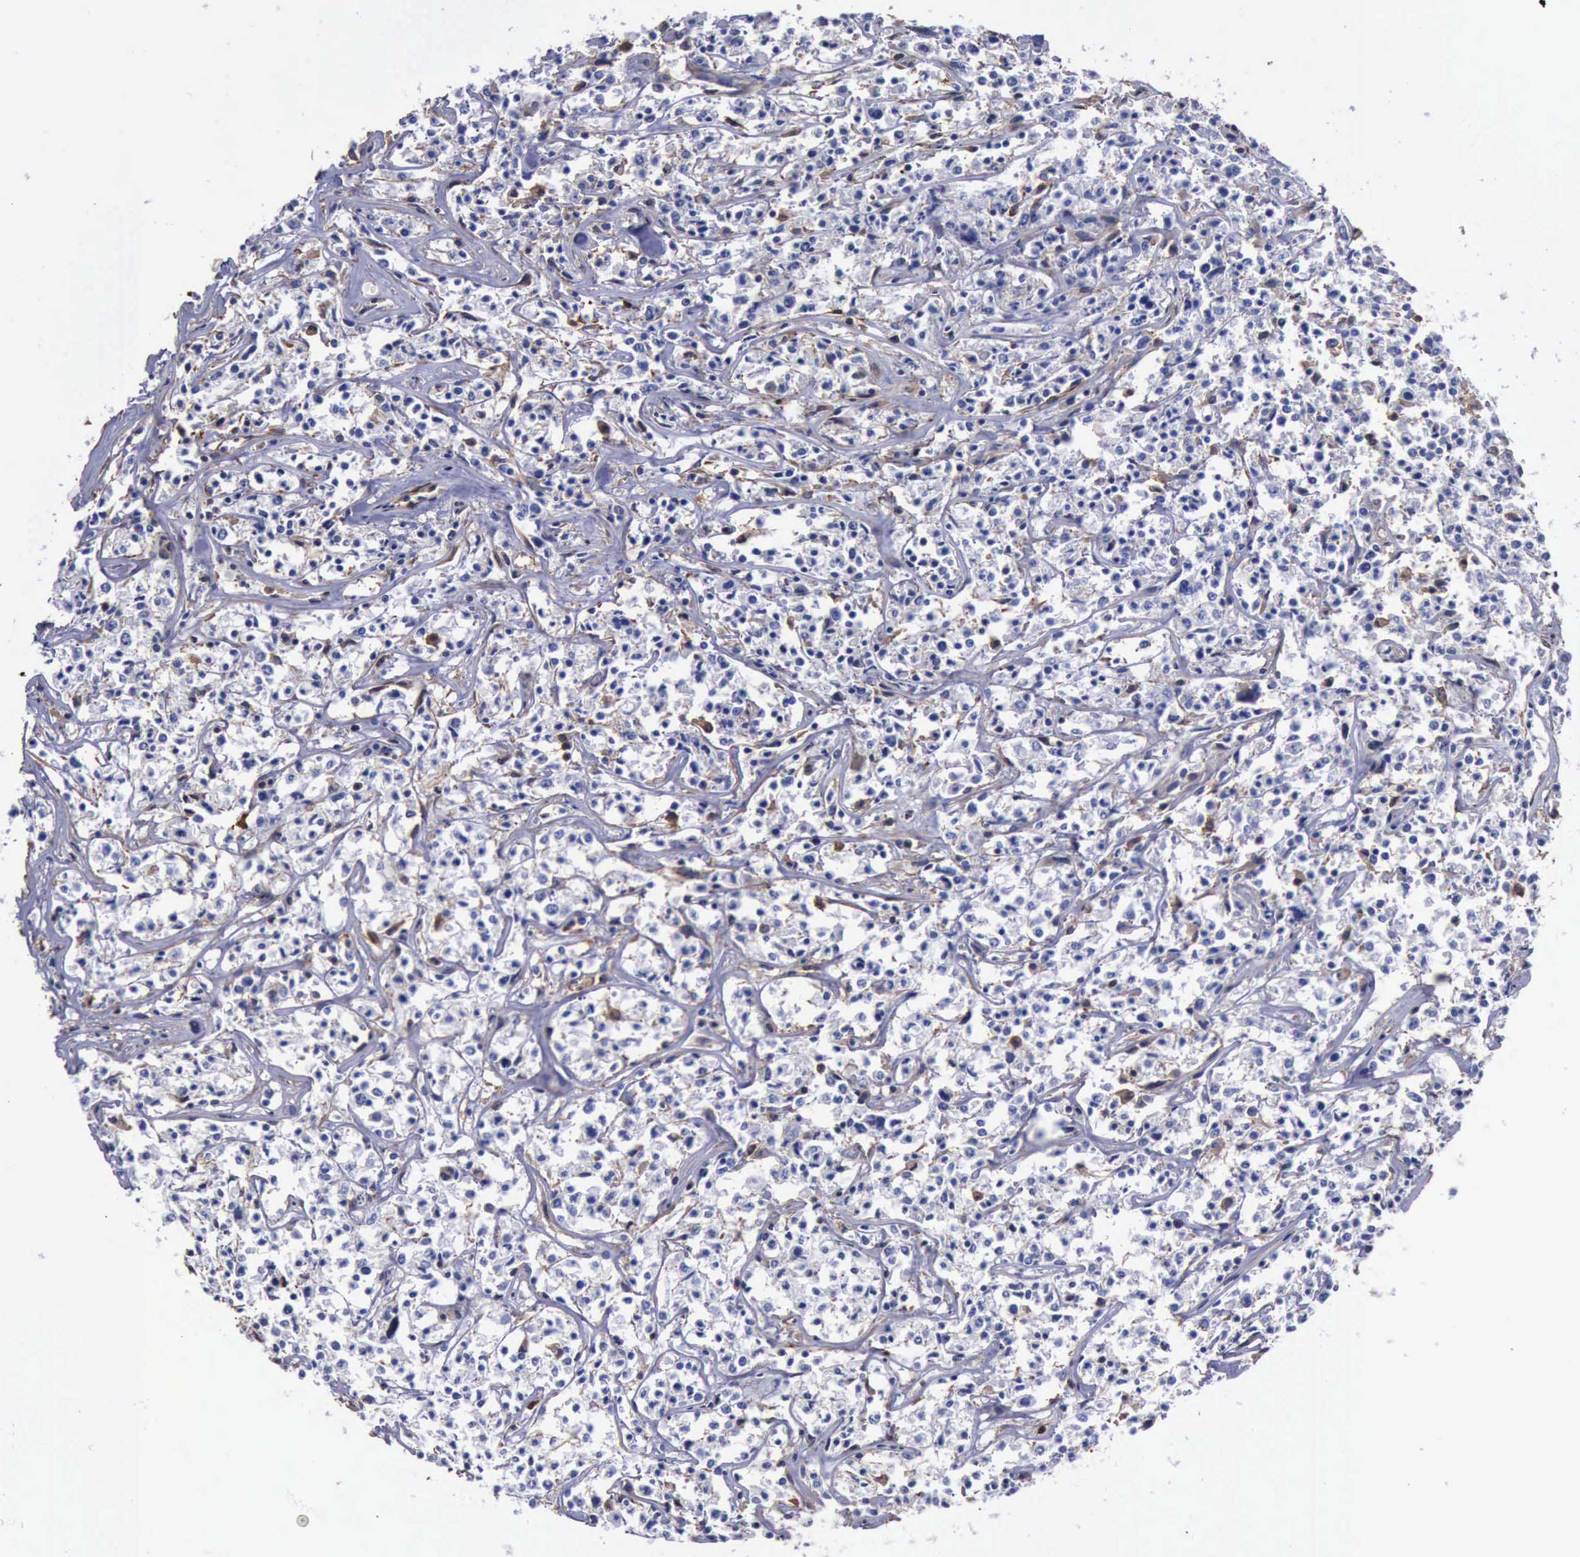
{"staining": {"intensity": "negative", "quantity": "none", "location": "none"}, "tissue": "lymphoma", "cell_type": "Tumor cells", "image_type": "cancer", "snomed": [{"axis": "morphology", "description": "Malignant lymphoma, non-Hodgkin's type, Low grade"}, {"axis": "topography", "description": "Small intestine"}], "caption": "High power microscopy image of an immunohistochemistry (IHC) photomicrograph of malignant lymphoma, non-Hodgkin's type (low-grade), revealing no significant expression in tumor cells. The staining was performed using DAB to visualize the protein expression in brown, while the nuclei were stained in blue with hematoxylin (Magnification: 20x).", "gene": "FLNA", "patient": {"sex": "female", "age": 59}}